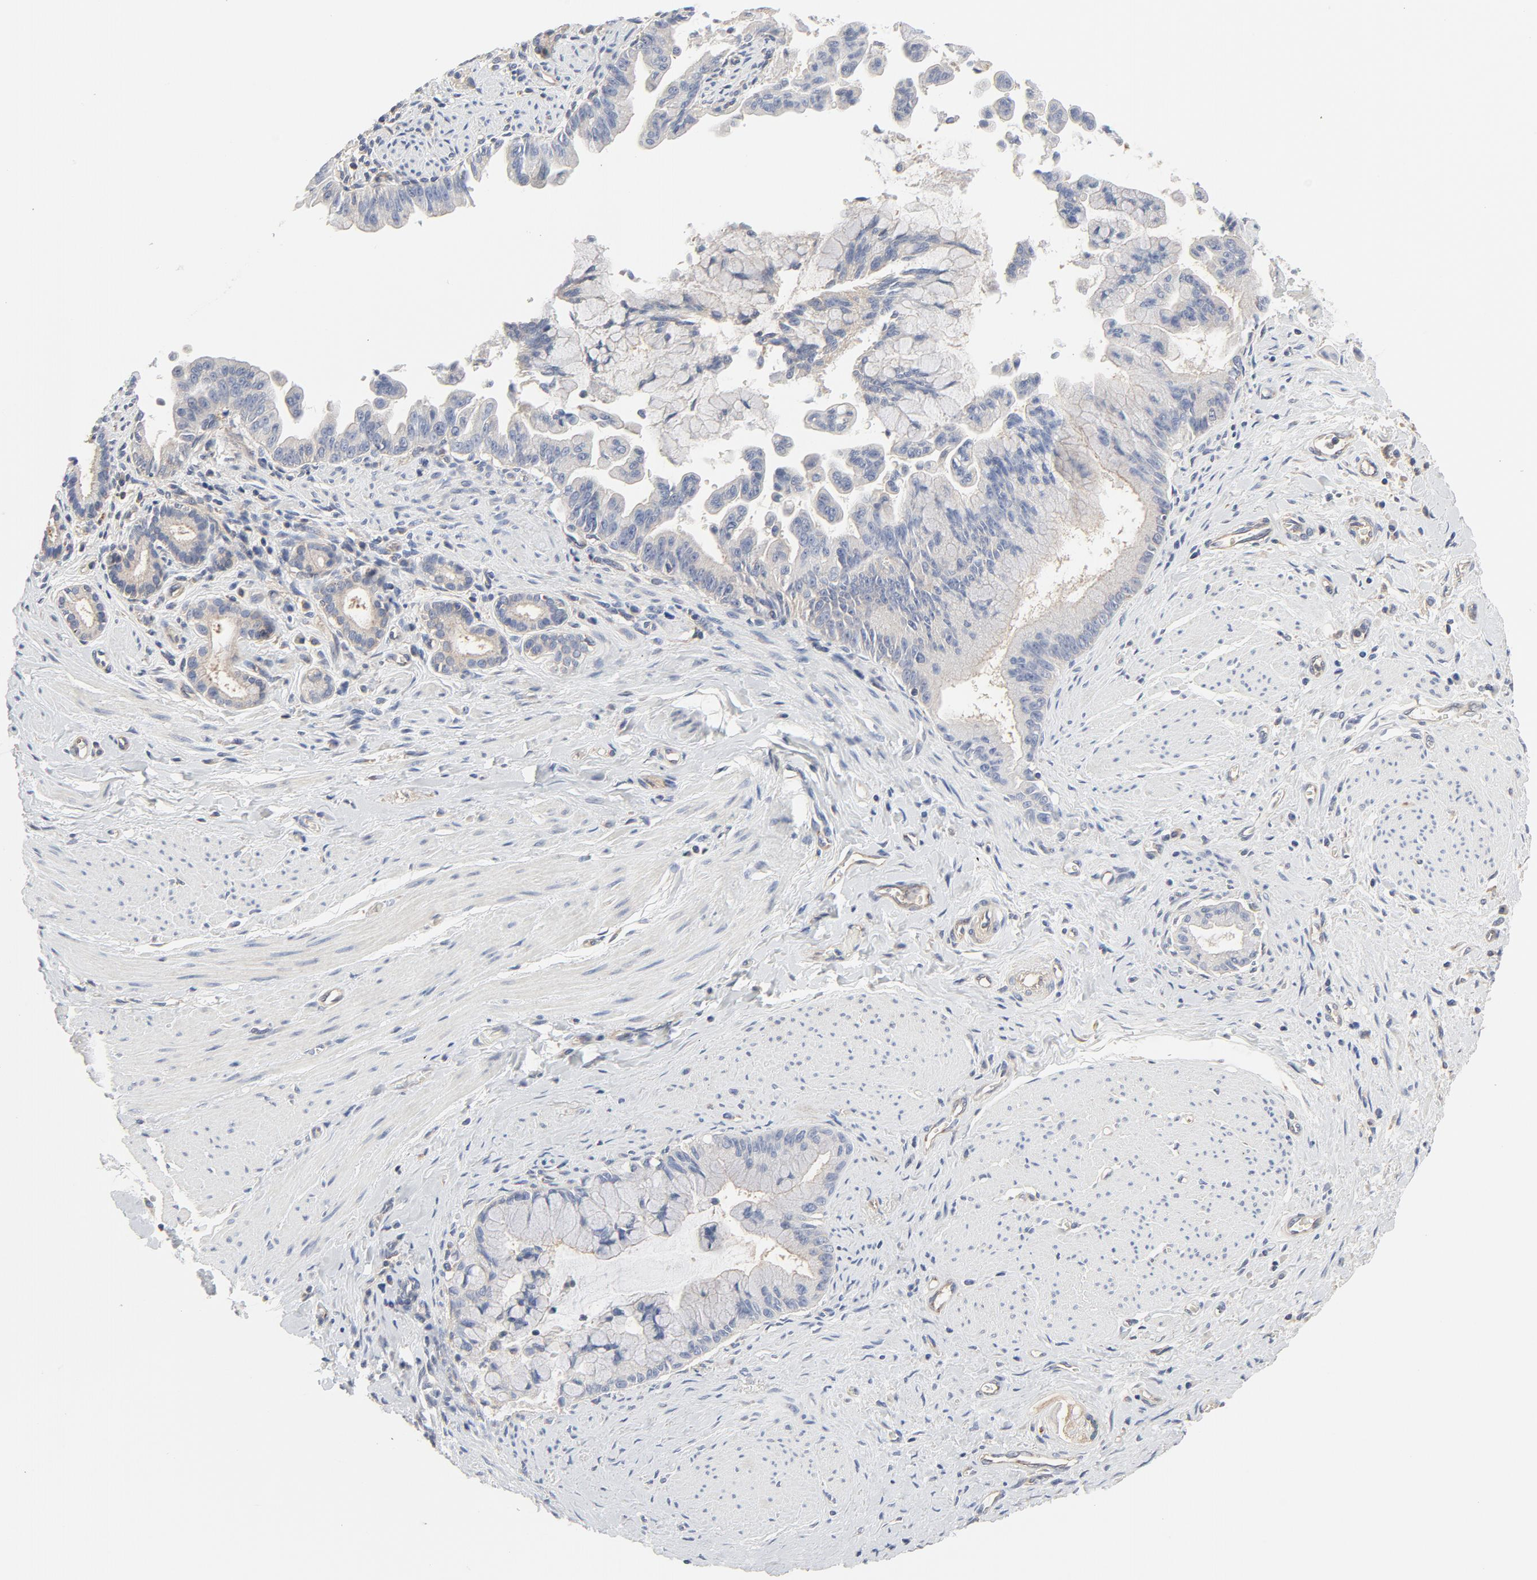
{"staining": {"intensity": "negative", "quantity": "none", "location": "none"}, "tissue": "pancreatic cancer", "cell_type": "Tumor cells", "image_type": "cancer", "snomed": [{"axis": "morphology", "description": "Adenocarcinoma, NOS"}, {"axis": "topography", "description": "Pancreas"}], "caption": "An image of human pancreatic cancer (adenocarcinoma) is negative for staining in tumor cells. (Brightfield microscopy of DAB immunohistochemistry (IHC) at high magnification).", "gene": "RABEP1", "patient": {"sex": "male", "age": 59}}